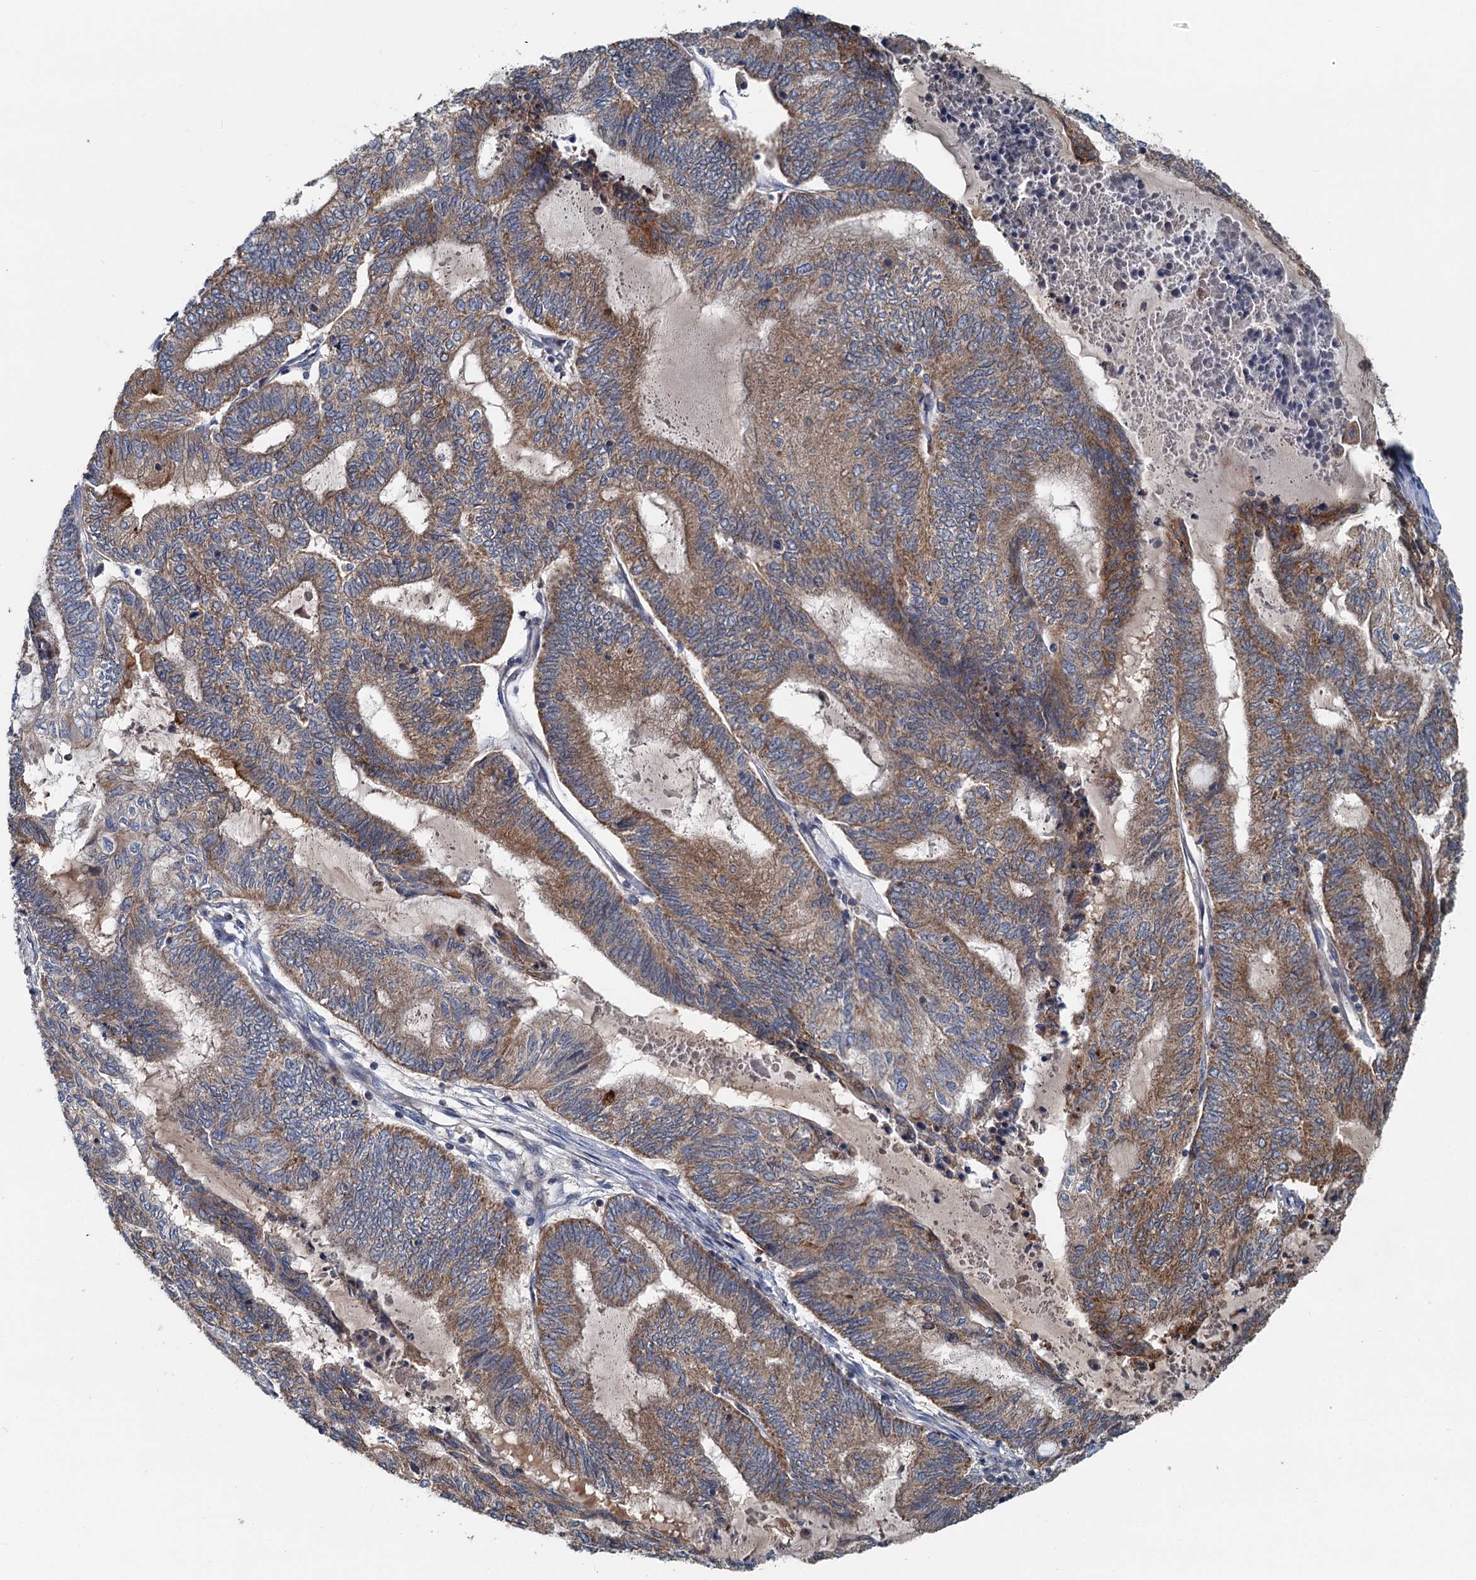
{"staining": {"intensity": "moderate", "quantity": ">75%", "location": "cytoplasmic/membranous"}, "tissue": "endometrial cancer", "cell_type": "Tumor cells", "image_type": "cancer", "snomed": [{"axis": "morphology", "description": "Adenocarcinoma, NOS"}, {"axis": "topography", "description": "Uterus"}, {"axis": "topography", "description": "Endometrium"}], "caption": "Protein expression analysis of endometrial cancer displays moderate cytoplasmic/membranous positivity in approximately >75% of tumor cells.", "gene": "OTUB1", "patient": {"sex": "female", "age": 70}}